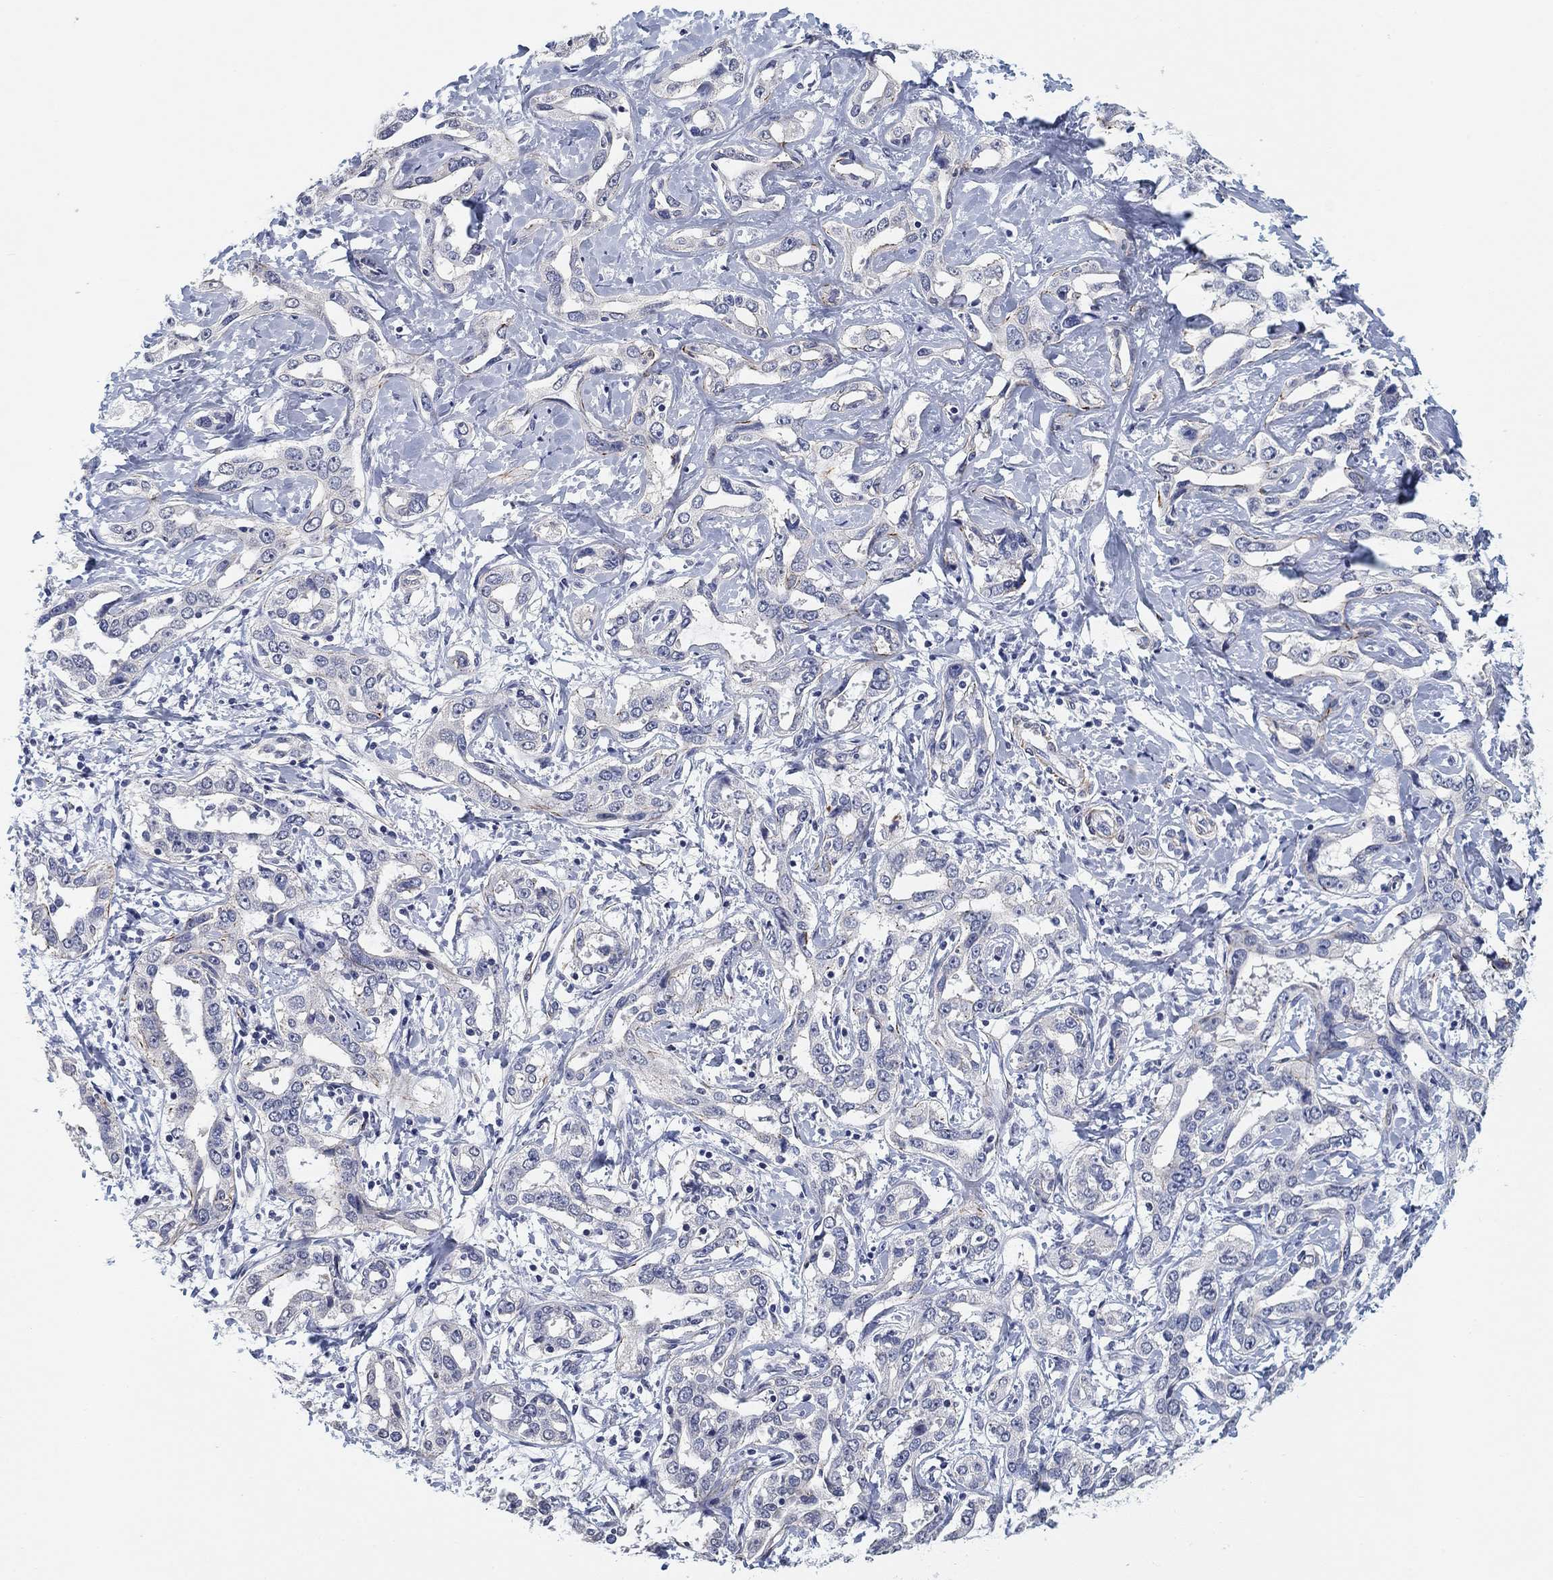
{"staining": {"intensity": "negative", "quantity": "none", "location": "none"}, "tissue": "liver cancer", "cell_type": "Tumor cells", "image_type": "cancer", "snomed": [{"axis": "morphology", "description": "Cholangiocarcinoma"}, {"axis": "topography", "description": "Liver"}], "caption": "An immunohistochemistry (IHC) photomicrograph of liver cancer (cholangiocarcinoma) is shown. There is no staining in tumor cells of liver cancer (cholangiocarcinoma).", "gene": "OTUB2", "patient": {"sex": "male", "age": 59}}